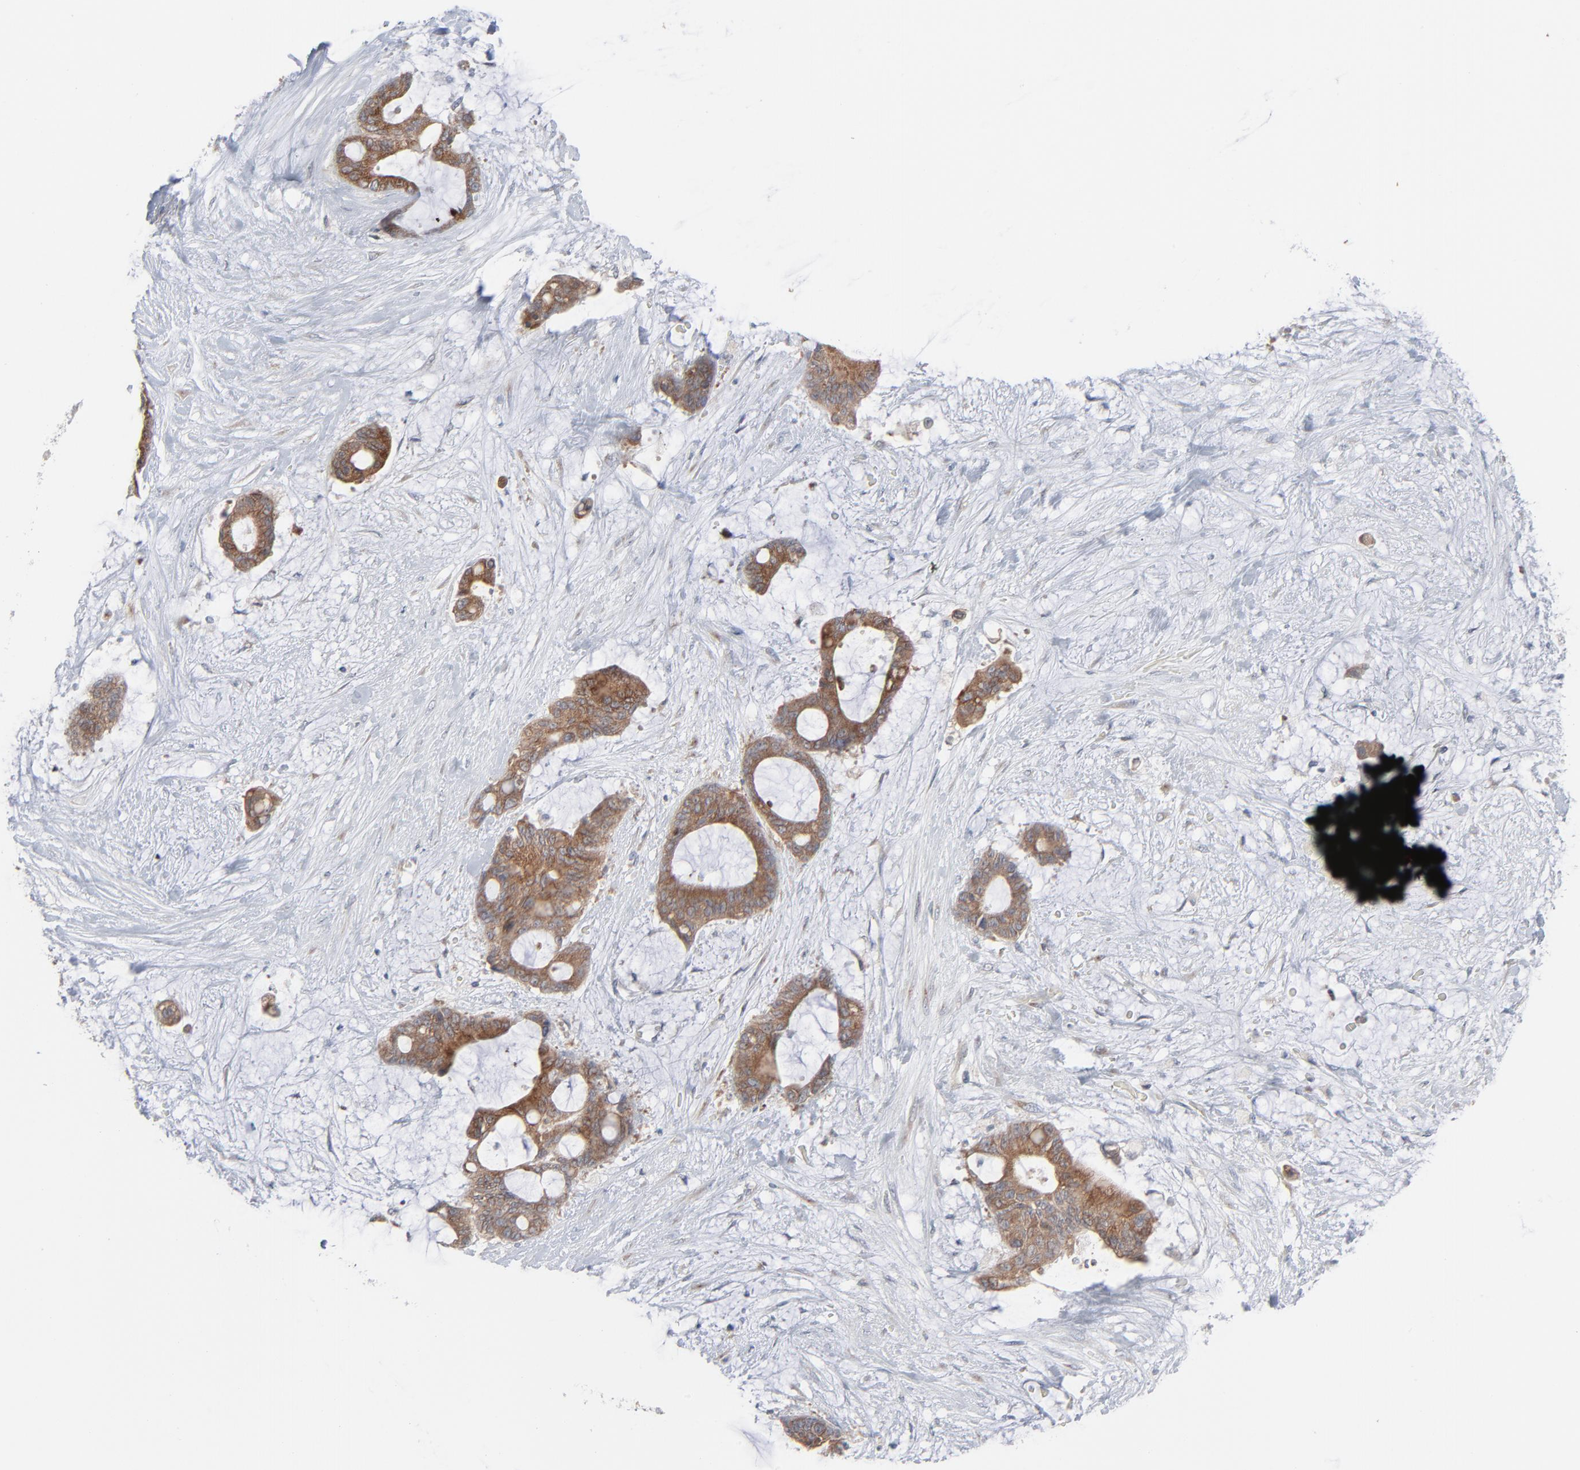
{"staining": {"intensity": "strong", "quantity": ">75%", "location": "cytoplasmic/membranous"}, "tissue": "liver cancer", "cell_type": "Tumor cells", "image_type": "cancer", "snomed": [{"axis": "morphology", "description": "Cholangiocarcinoma"}, {"axis": "topography", "description": "Liver"}], "caption": "Immunohistochemistry (IHC) micrograph of human liver cancer stained for a protein (brown), which displays high levels of strong cytoplasmic/membranous expression in approximately >75% of tumor cells.", "gene": "KDSR", "patient": {"sex": "female", "age": 73}}